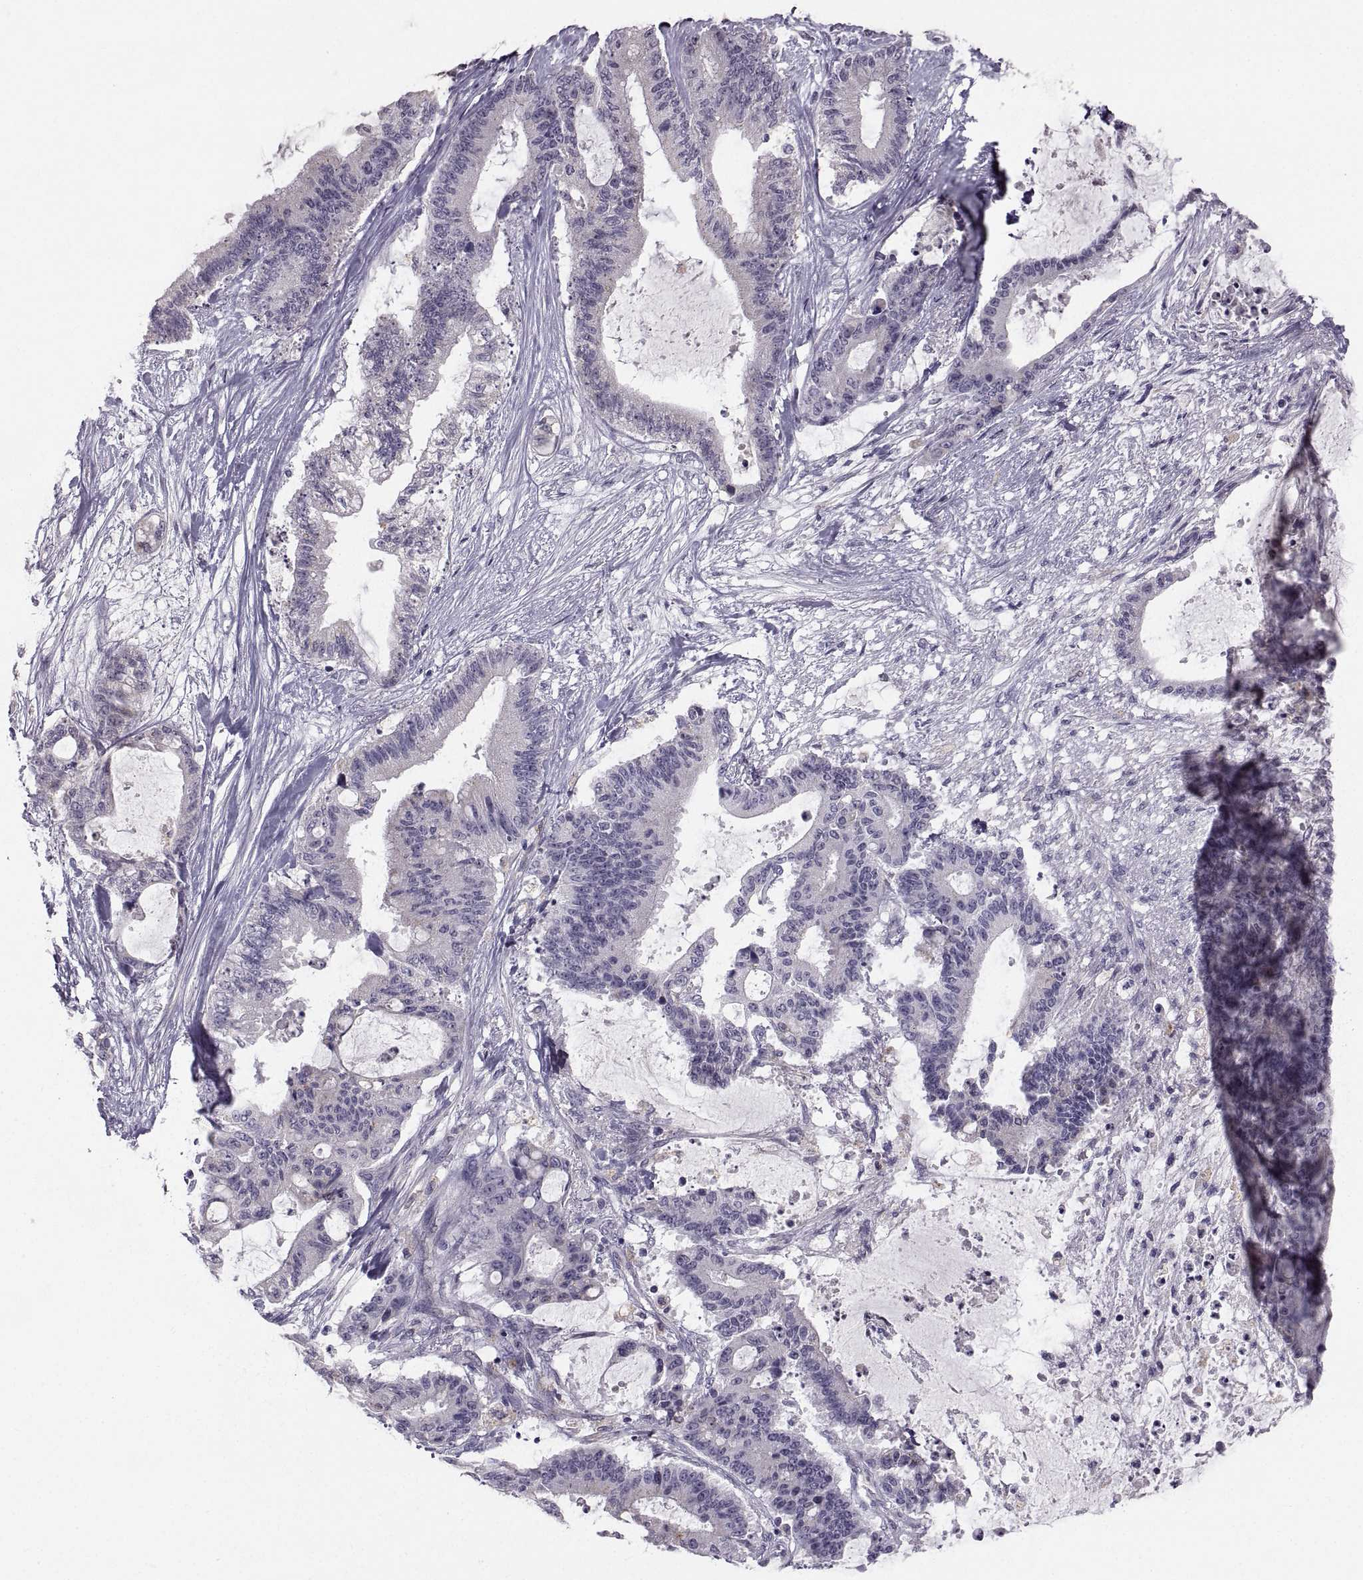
{"staining": {"intensity": "negative", "quantity": "none", "location": "none"}, "tissue": "liver cancer", "cell_type": "Tumor cells", "image_type": "cancer", "snomed": [{"axis": "morphology", "description": "Normal tissue, NOS"}, {"axis": "morphology", "description": "Cholangiocarcinoma"}, {"axis": "topography", "description": "Liver"}, {"axis": "topography", "description": "Peripheral nerve tissue"}], "caption": "Histopathology image shows no protein expression in tumor cells of liver cholangiocarcinoma tissue.", "gene": "PGM5", "patient": {"sex": "female", "age": 73}}